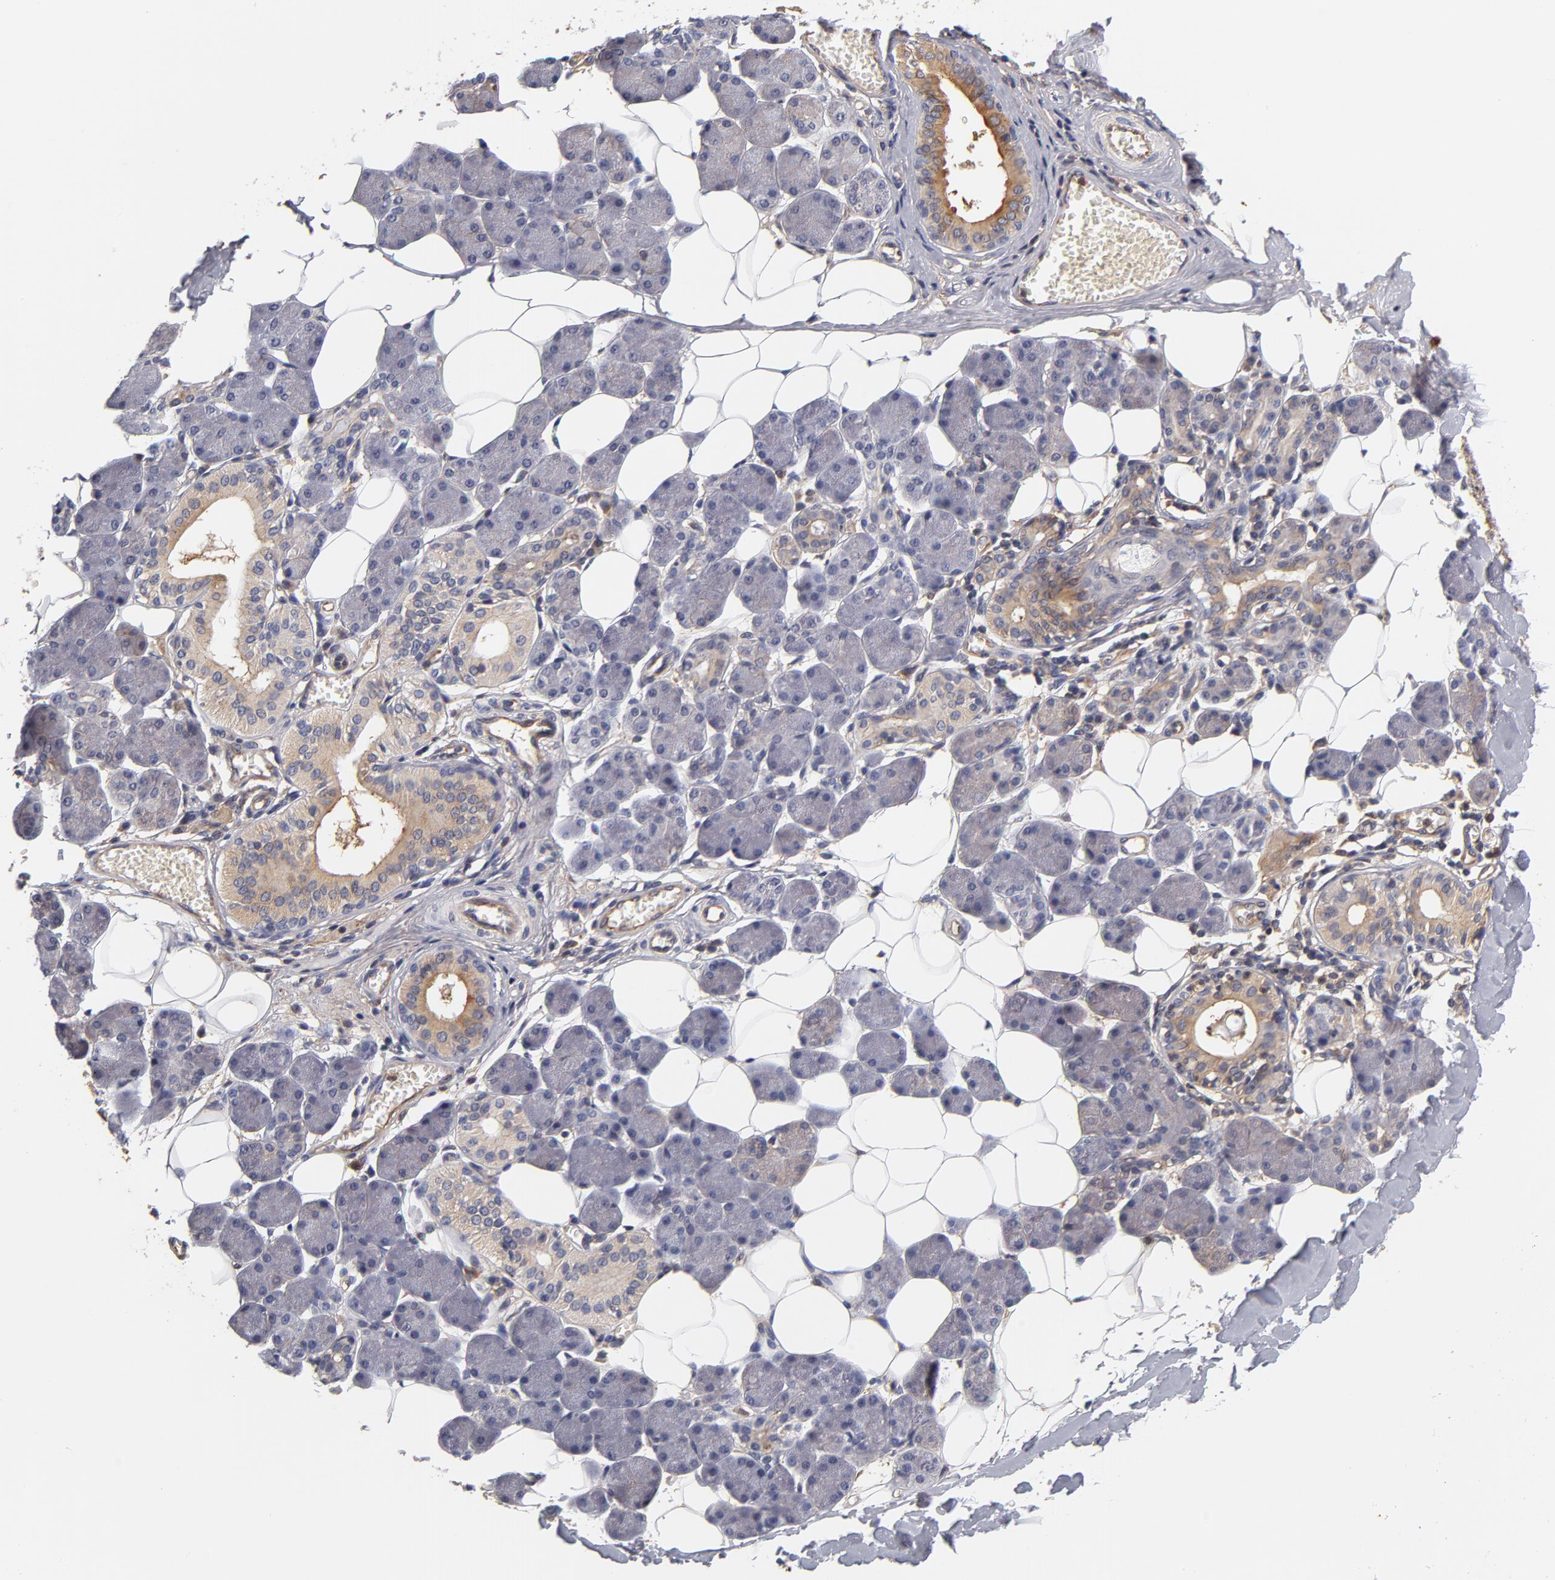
{"staining": {"intensity": "weak", "quantity": "25%-75%", "location": "cytoplasmic/membranous"}, "tissue": "salivary gland", "cell_type": "Glandular cells", "image_type": "normal", "snomed": [{"axis": "morphology", "description": "Normal tissue, NOS"}, {"axis": "morphology", "description": "Adenoma, NOS"}, {"axis": "topography", "description": "Salivary gland"}], "caption": "Immunohistochemical staining of unremarkable human salivary gland shows weak cytoplasmic/membranous protein expression in approximately 25%-75% of glandular cells.", "gene": "FCMR", "patient": {"sex": "female", "age": 32}}